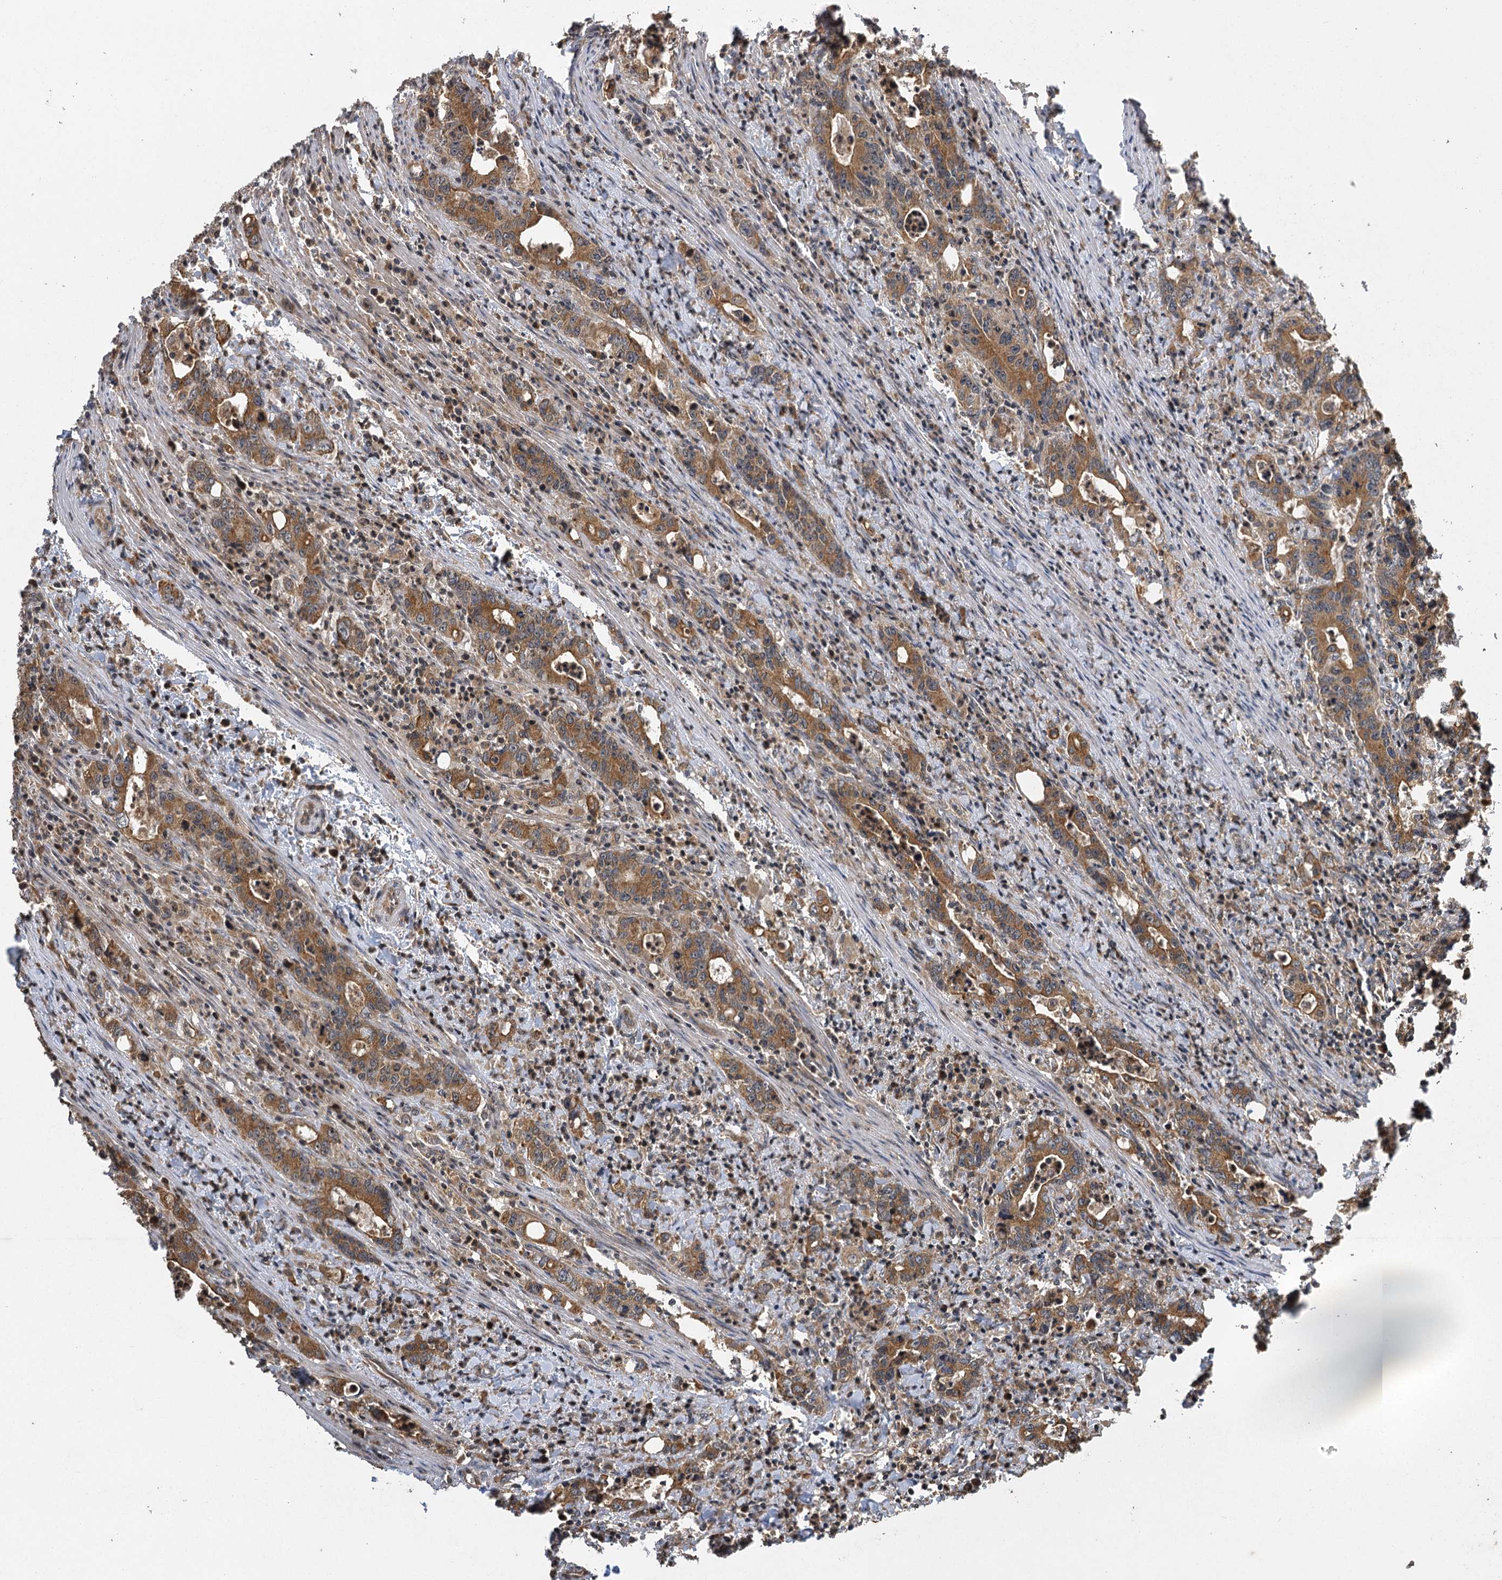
{"staining": {"intensity": "moderate", "quantity": ">75%", "location": "cytoplasmic/membranous"}, "tissue": "colorectal cancer", "cell_type": "Tumor cells", "image_type": "cancer", "snomed": [{"axis": "morphology", "description": "Adenocarcinoma, NOS"}, {"axis": "topography", "description": "Colon"}], "caption": "DAB (3,3'-diaminobenzidine) immunohistochemical staining of colorectal cancer (adenocarcinoma) displays moderate cytoplasmic/membranous protein staining in about >75% of tumor cells. (Brightfield microscopy of DAB IHC at high magnification).", "gene": "IL11RA", "patient": {"sex": "female", "age": 75}}